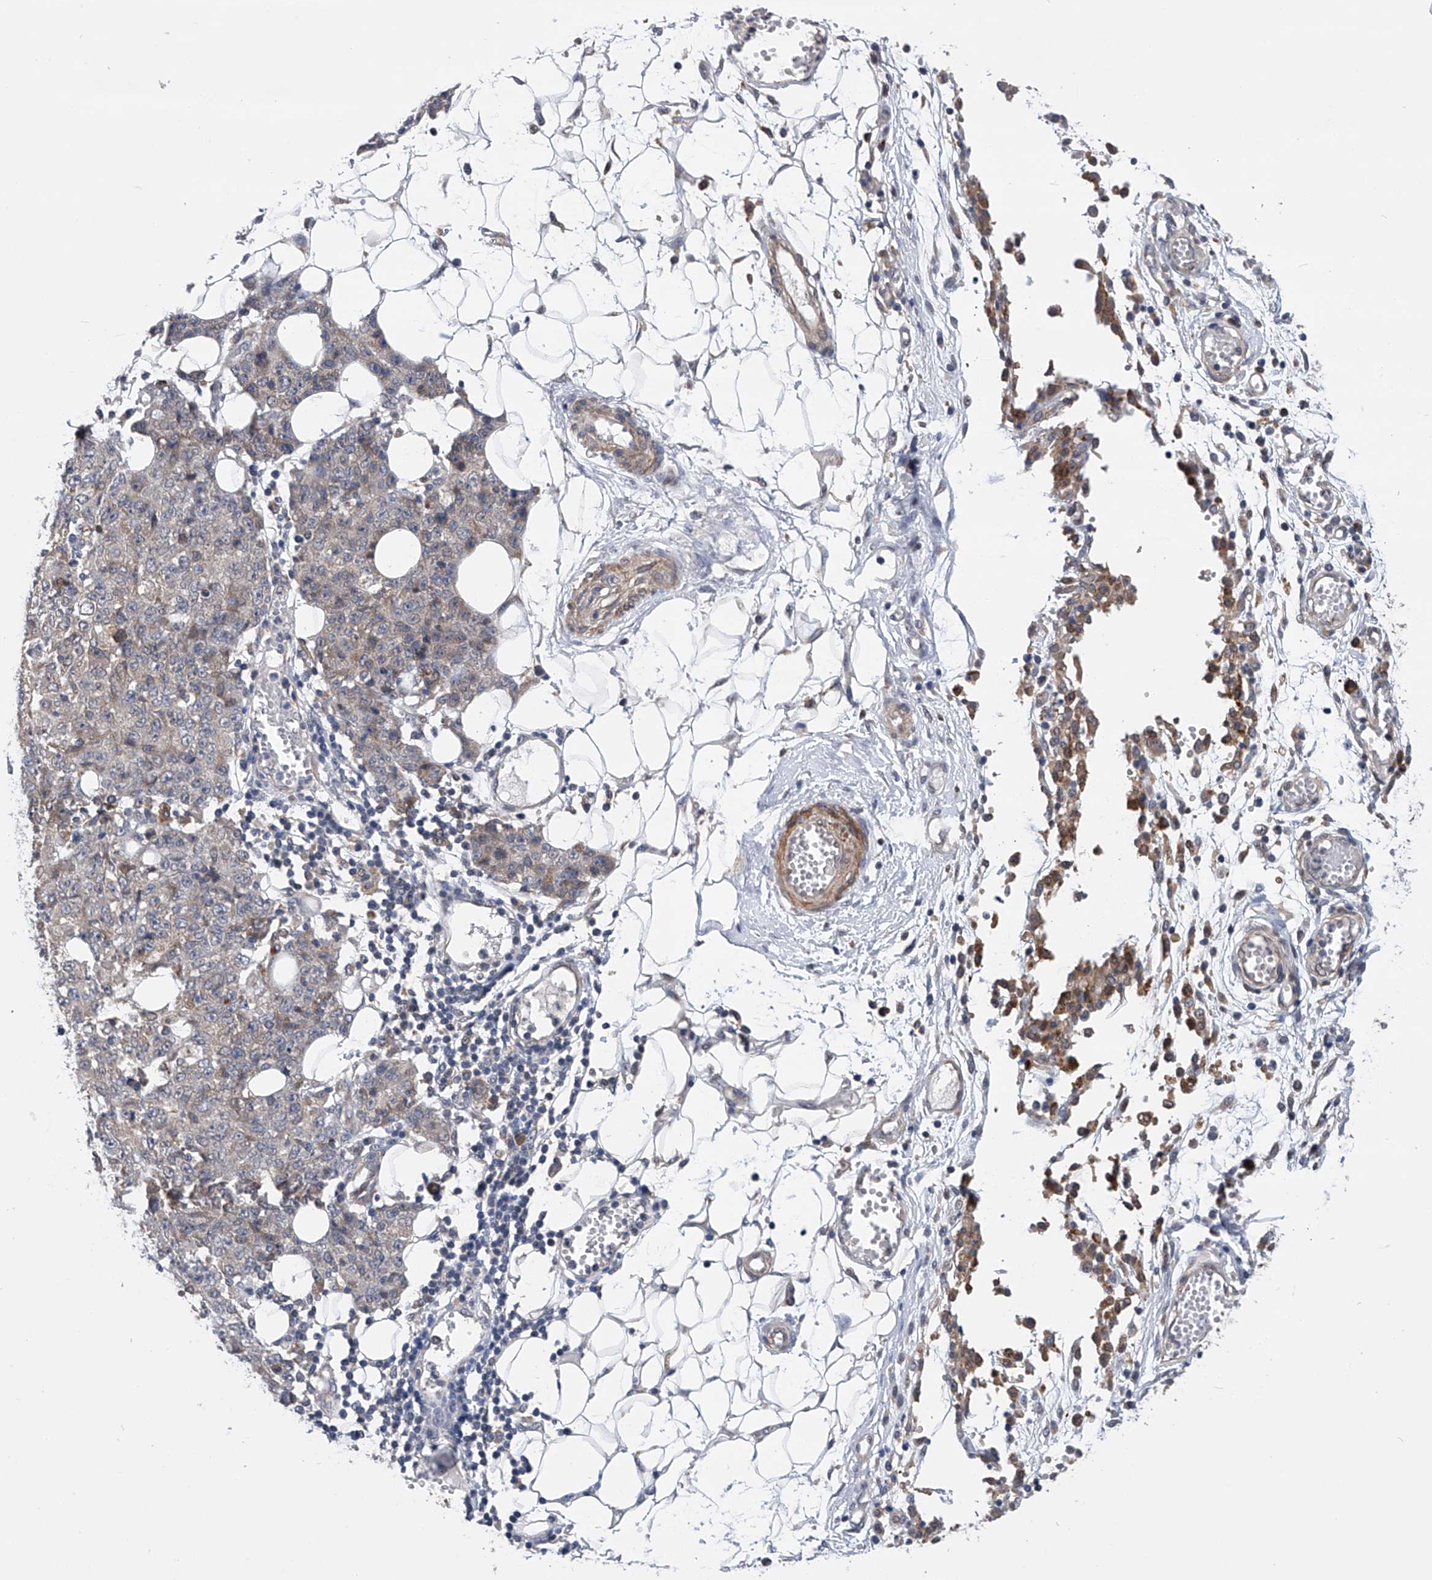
{"staining": {"intensity": "weak", "quantity": "<25%", "location": "cytoplasmic/membranous"}, "tissue": "ovarian cancer", "cell_type": "Tumor cells", "image_type": "cancer", "snomed": [{"axis": "morphology", "description": "Carcinoma, endometroid"}, {"axis": "topography", "description": "Ovary"}], "caption": "The immunohistochemistry (IHC) image has no significant positivity in tumor cells of ovarian endometroid carcinoma tissue.", "gene": "SPOCK1", "patient": {"sex": "female", "age": 42}}